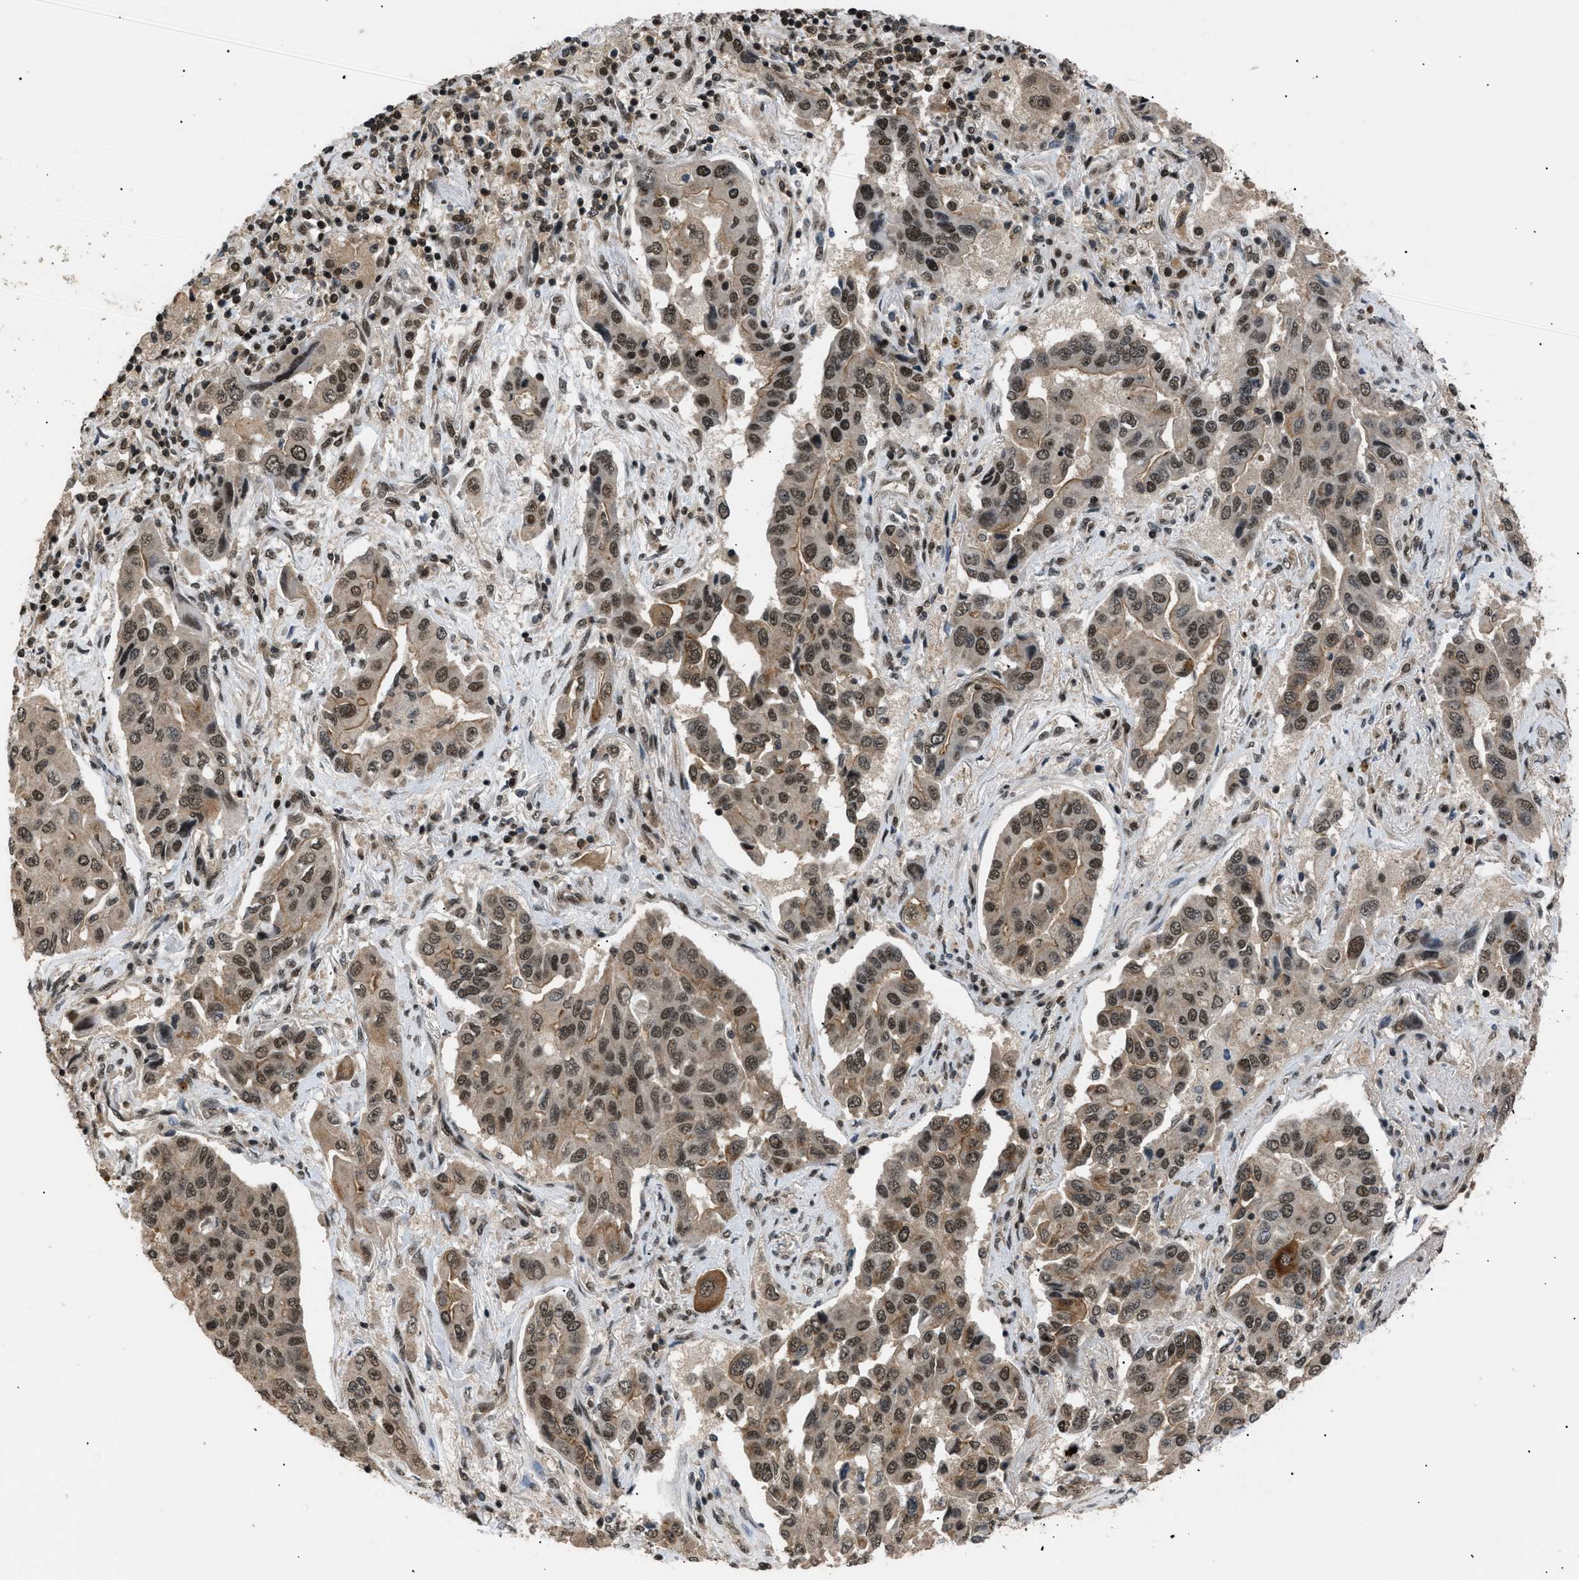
{"staining": {"intensity": "moderate", "quantity": ">75%", "location": "nuclear"}, "tissue": "lung cancer", "cell_type": "Tumor cells", "image_type": "cancer", "snomed": [{"axis": "morphology", "description": "Adenocarcinoma, NOS"}, {"axis": "topography", "description": "Lung"}], "caption": "Protein staining of lung cancer (adenocarcinoma) tissue demonstrates moderate nuclear staining in about >75% of tumor cells.", "gene": "RBM5", "patient": {"sex": "female", "age": 65}}